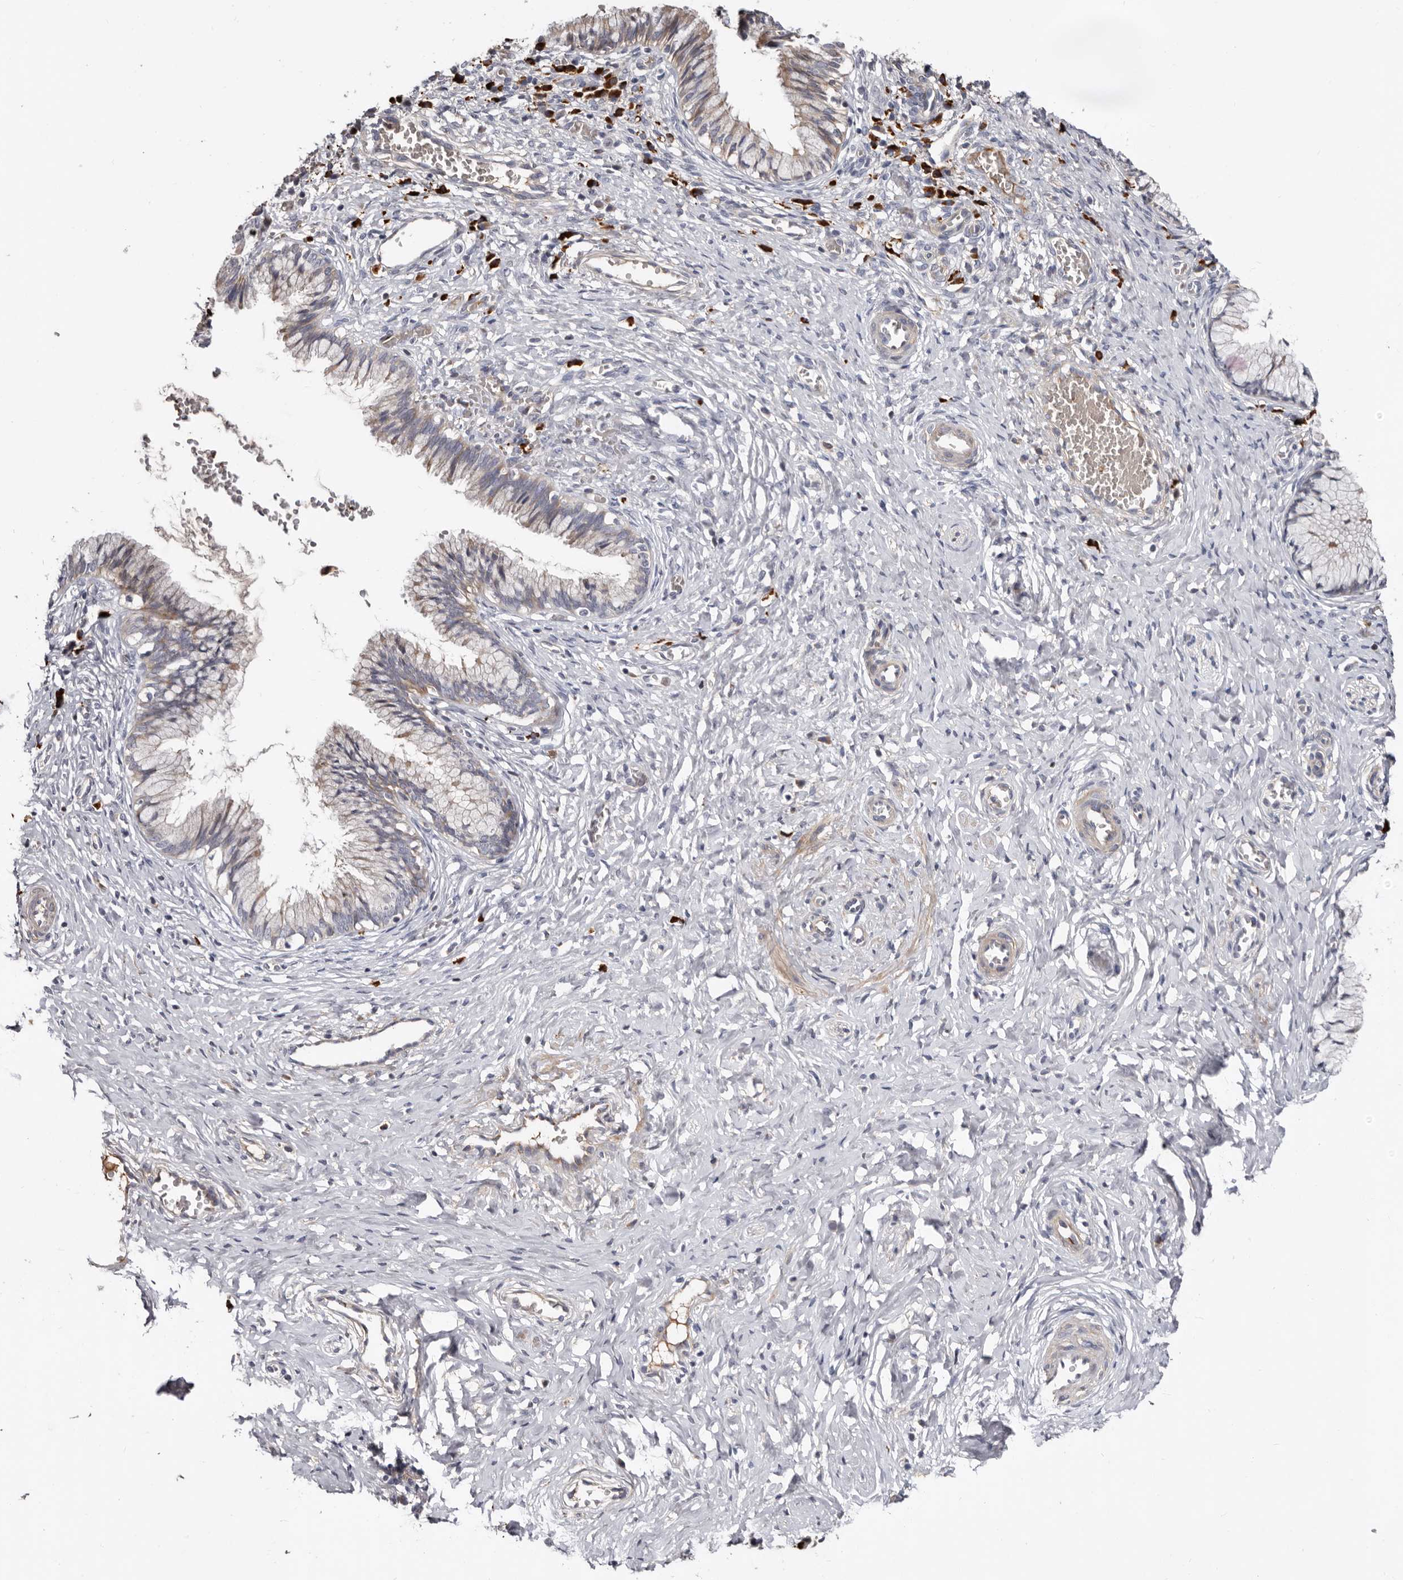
{"staining": {"intensity": "weak", "quantity": "<25%", "location": "cytoplasmic/membranous"}, "tissue": "cervix", "cell_type": "Glandular cells", "image_type": "normal", "snomed": [{"axis": "morphology", "description": "Normal tissue, NOS"}, {"axis": "topography", "description": "Cervix"}], "caption": "Immunohistochemistry micrograph of normal cervix: human cervix stained with DAB (3,3'-diaminobenzidine) demonstrates no significant protein expression in glandular cells. (Brightfield microscopy of DAB (3,3'-diaminobenzidine) immunohistochemistry (IHC) at high magnification).", "gene": "SPTA1", "patient": {"sex": "female", "age": 27}}